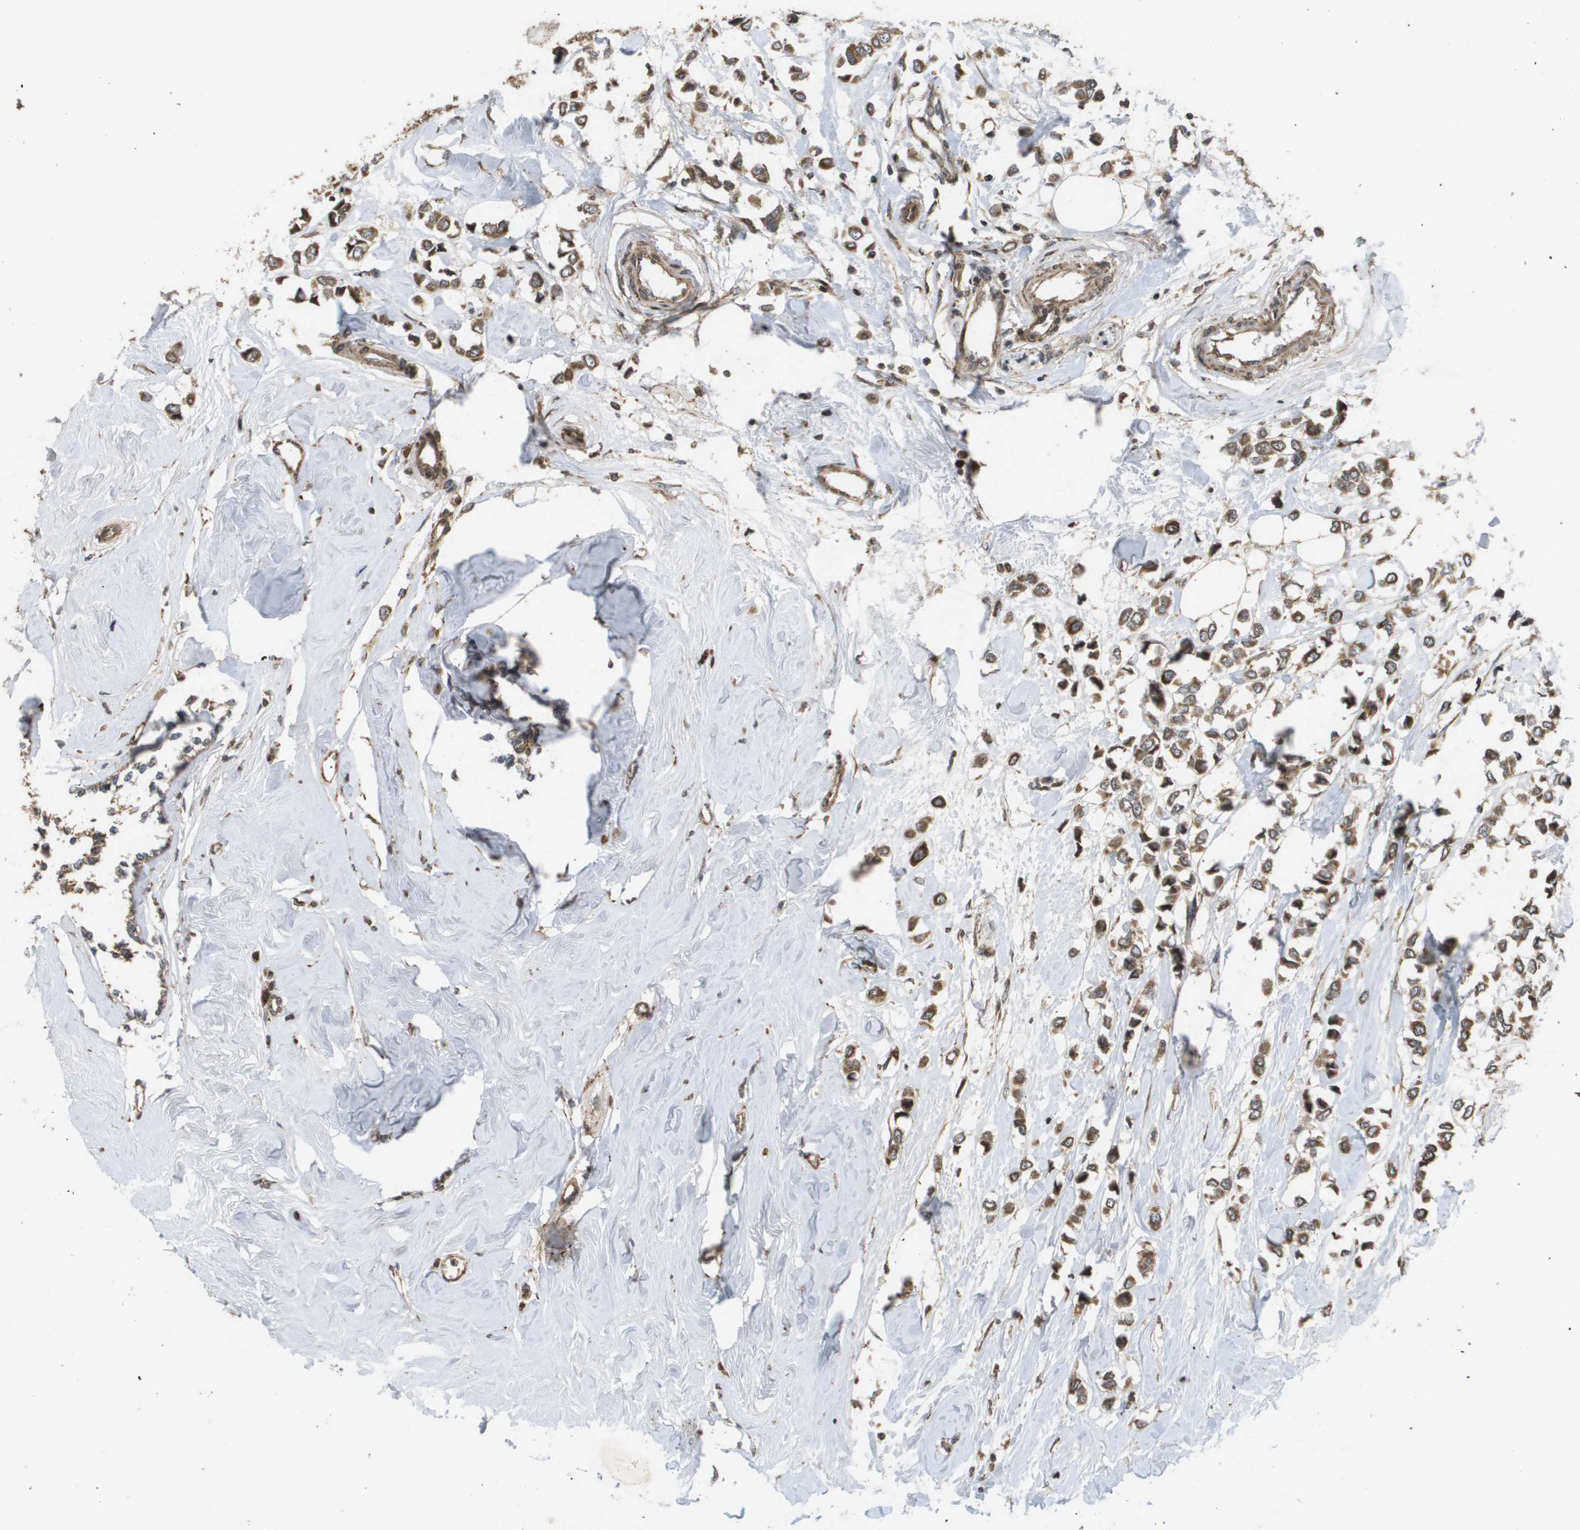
{"staining": {"intensity": "moderate", "quantity": ">75%", "location": "cytoplasmic/membranous"}, "tissue": "breast cancer", "cell_type": "Tumor cells", "image_type": "cancer", "snomed": [{"axis": "morphology", "description": "Lobular carcinoma"}, {"axis": "topography", "description": "Breast"}], "caption": "Protein expression analysis of human breast cancer (lobular carcinoma) reveals moderate cytoplasmic/membranous expression in approximately >75% of tumor cells.", "gene": "KIF11", "patient": {"sex": "female", "age": 51}}